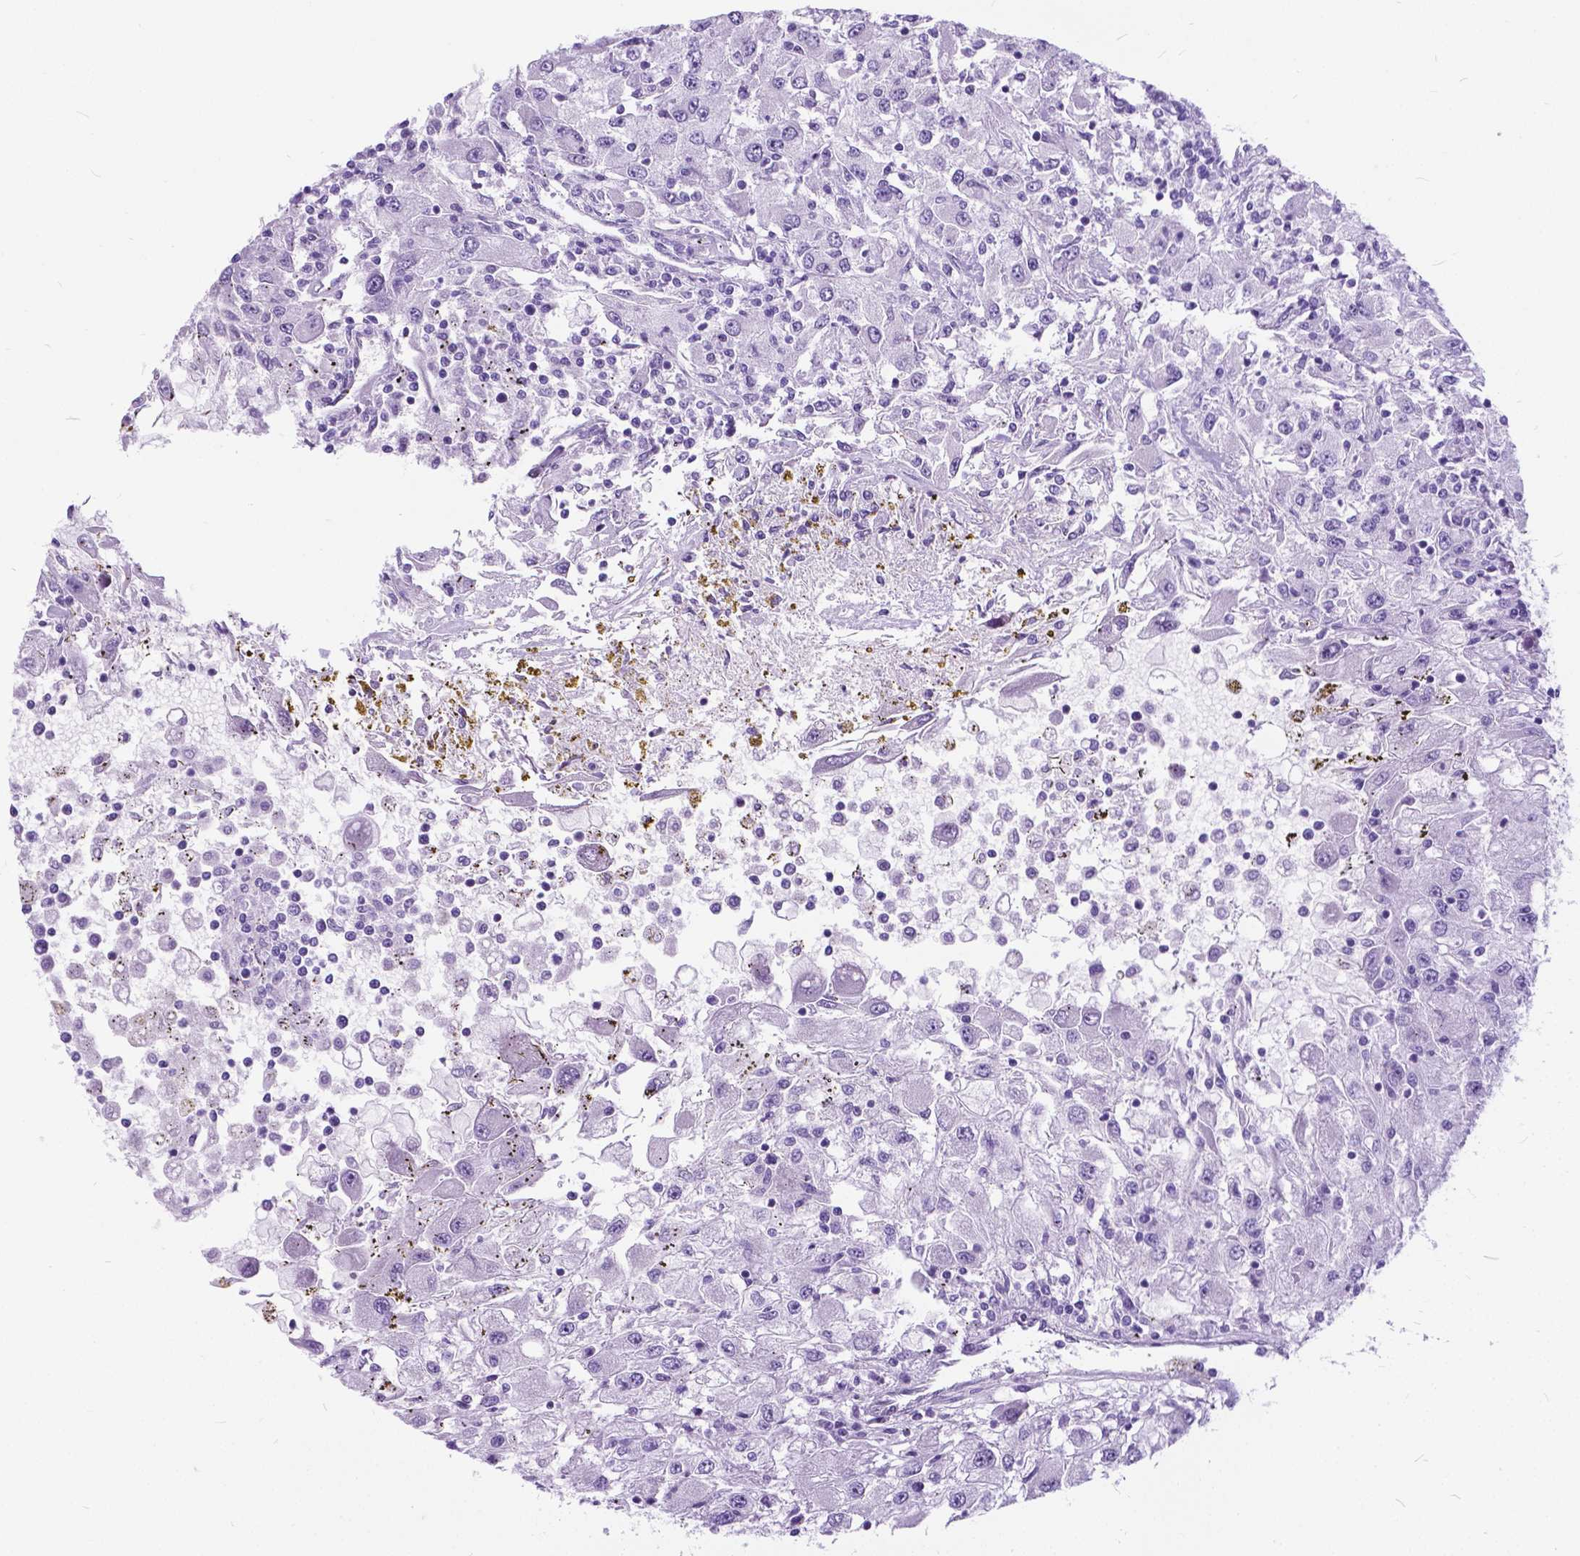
{"staining": {"intensity": "negative", "quantity": "none", "location": "none"}, "tissue": "renal cancer", "cell_type": "Tumor cells", "image_type": "cancer", "snomed": [{"axis": "morphology", "description": "Adenocarcinoma, NOS"}, {"axis": "topography", "description": "Kidney"}], "caption": "High magnification brightfield microscopy of renal cancer (adenocarcinoma) stained with DAB (3,3'-diaminobenzidine) (brown) and counterstained with hematoxylin (blue): tumor cells show no significant staining.", "gene": "BSND", "patient": {"sex": "female", "age": 67}}